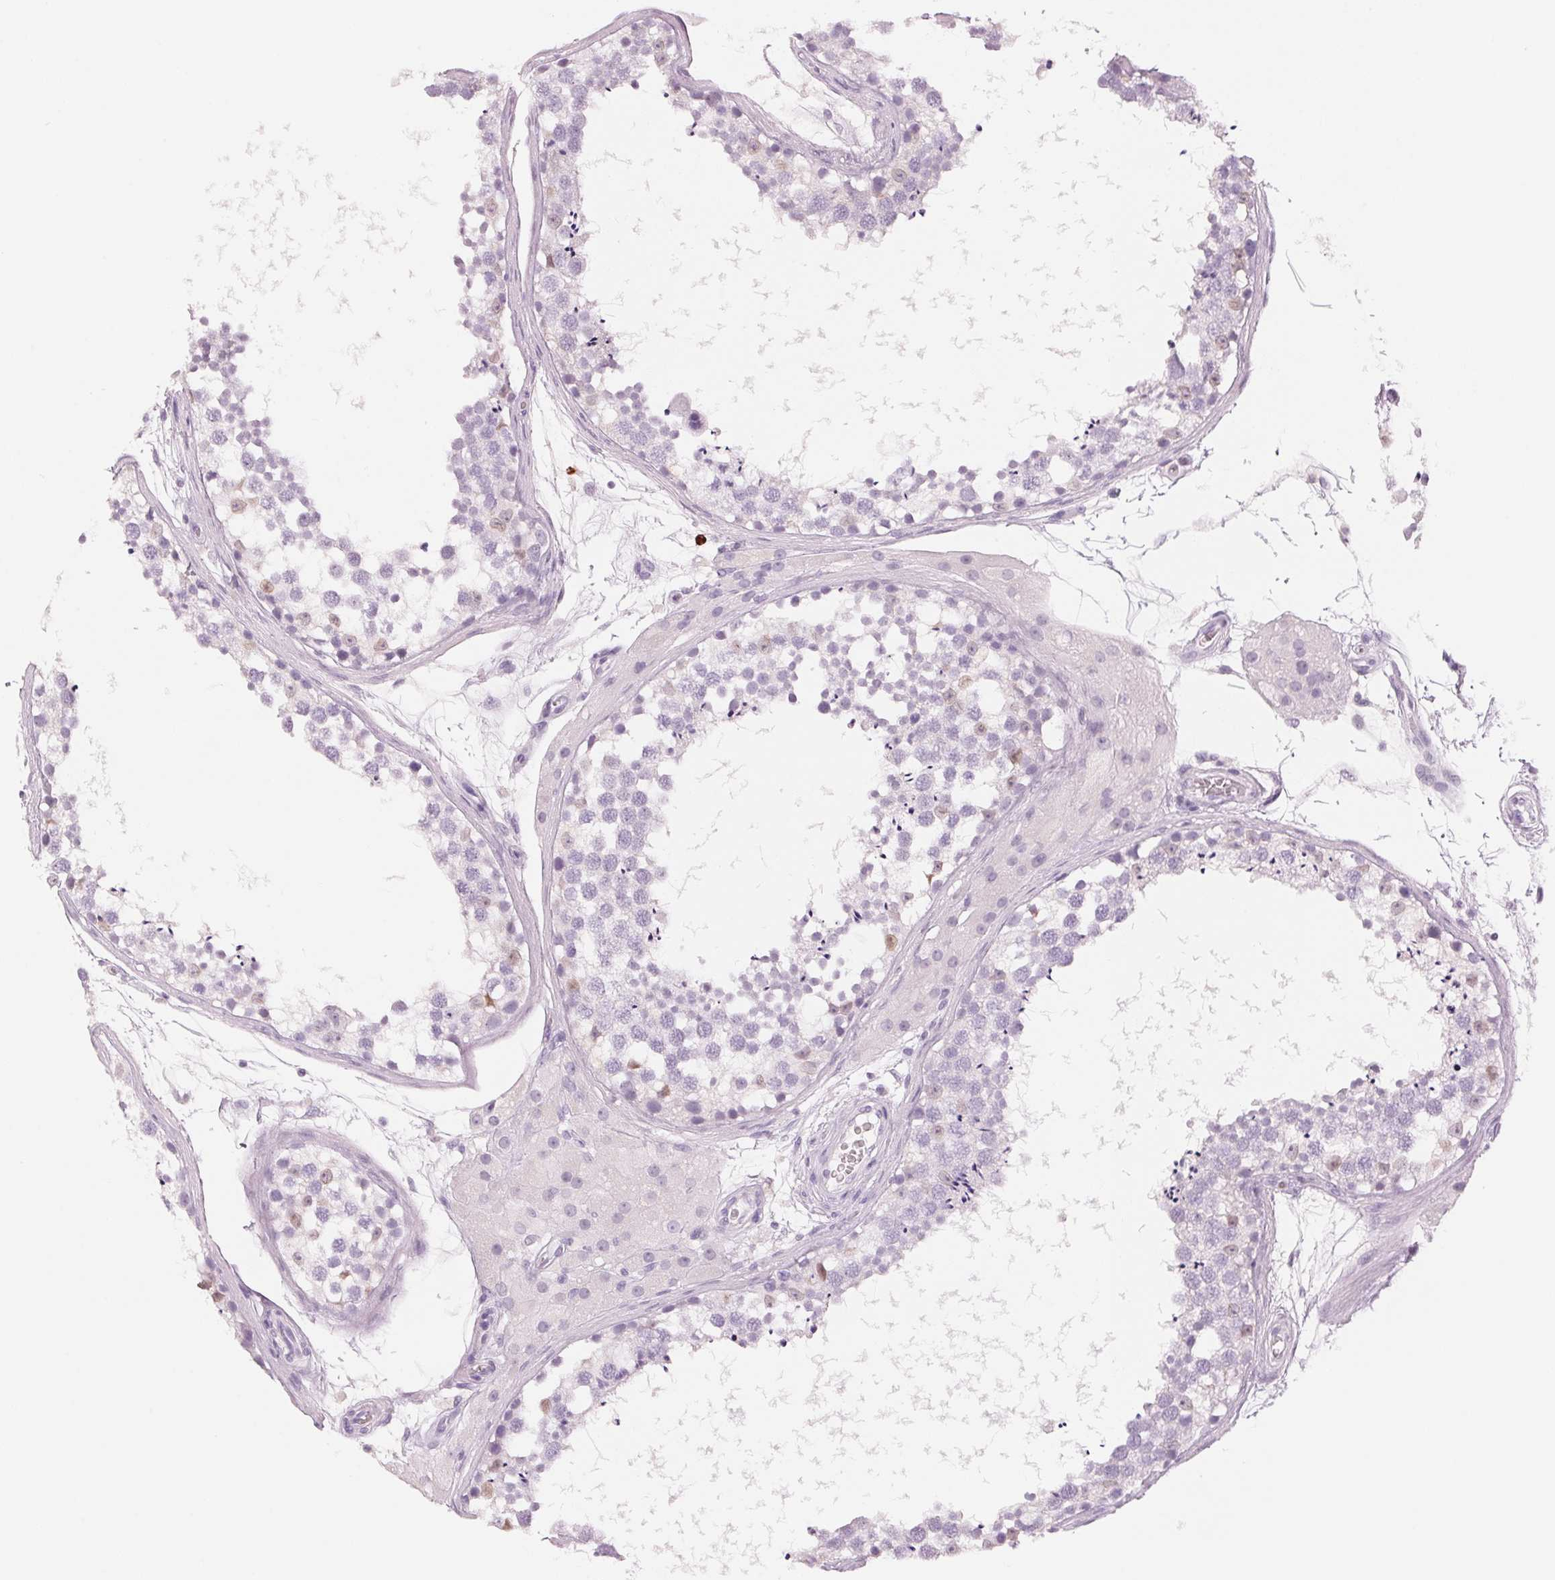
{"staining": {"intensity": "weak", "quantity": "<25%", "location": "nuclear"}, "tissue": "testis", "cell_type": "Cells in seminiferous ducts", "image_type": "normal", "snomed": [{"axis": "morphology", "description": "Normal tissue, NOS"}, {"axis": "morphology", "description": "Seminoma, NOS"}, {"axis": "topography", "description": "Testis"}], "caption": "There is no significant positivity in cells in seminiferous ducts of testis. The staining is performed using DAB (3,3'-diaminobenzidine) brown chromogen with nuclei counter-stained in using hematoxylin.", "gene": "KLK7", "patient": {"sex": "male", "age": 65}}